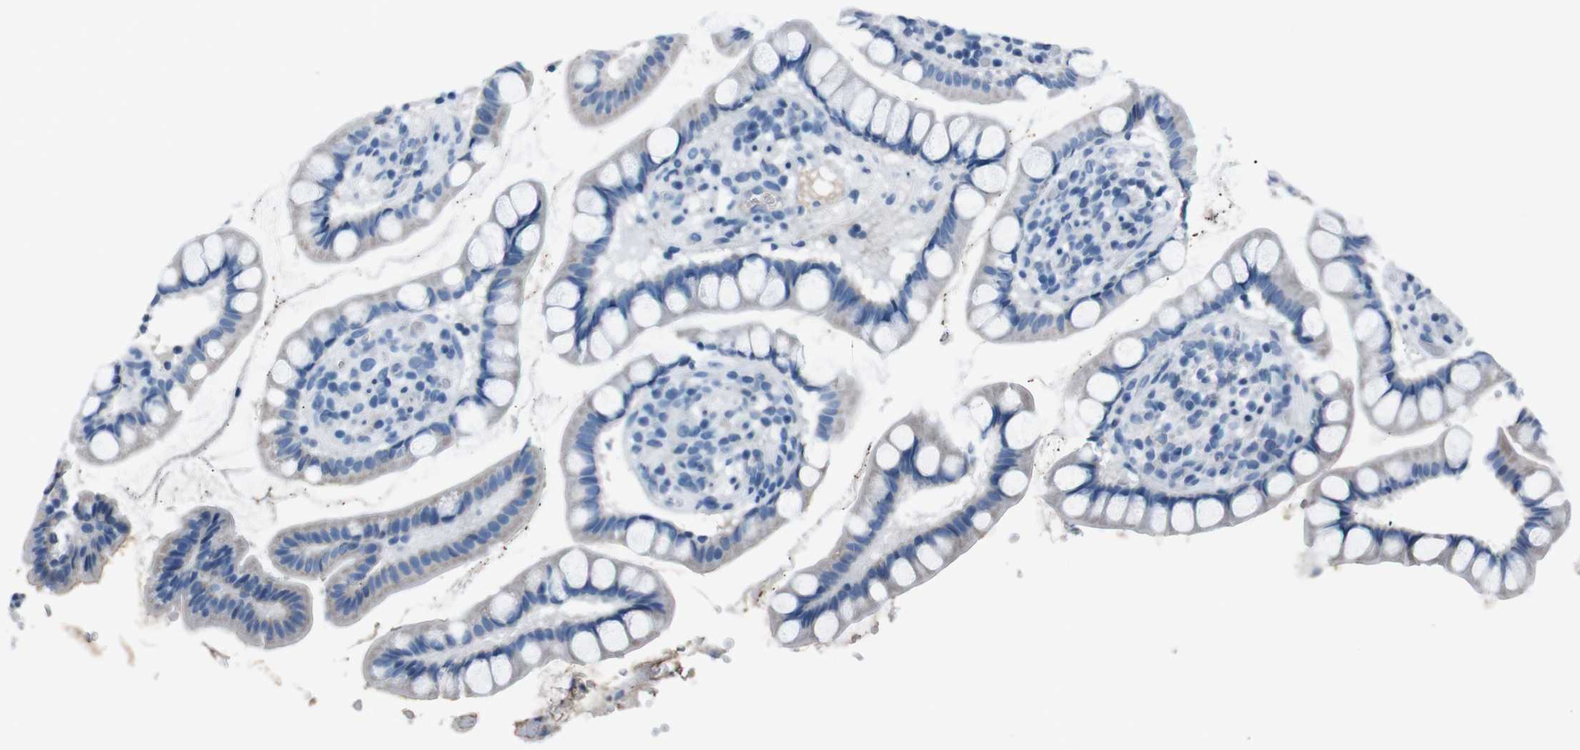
{"staining": {"intensity": "weak", "quantity": "25%-75%", "location": "cytoplasmic/membranous"}, "tissue": "small intestine", "cell_type": "Glandular cells", "image_type": "normal", "snomed": [{"axis": "morphology", "description": "Normal tissue, NOS"}, {"axis": "topography", "description": "Small intestine"}], "caption": "Small intestine stained with DAB immunohistochemistry reveals low levels of weak cytoplasmic/membranous expression in about 25%-75% of glandular cells. (DAB = brown stain, brightfield microscopy at high magnification).", "gene": "LEP", "patient": {"sex": "female", "age": 84}}